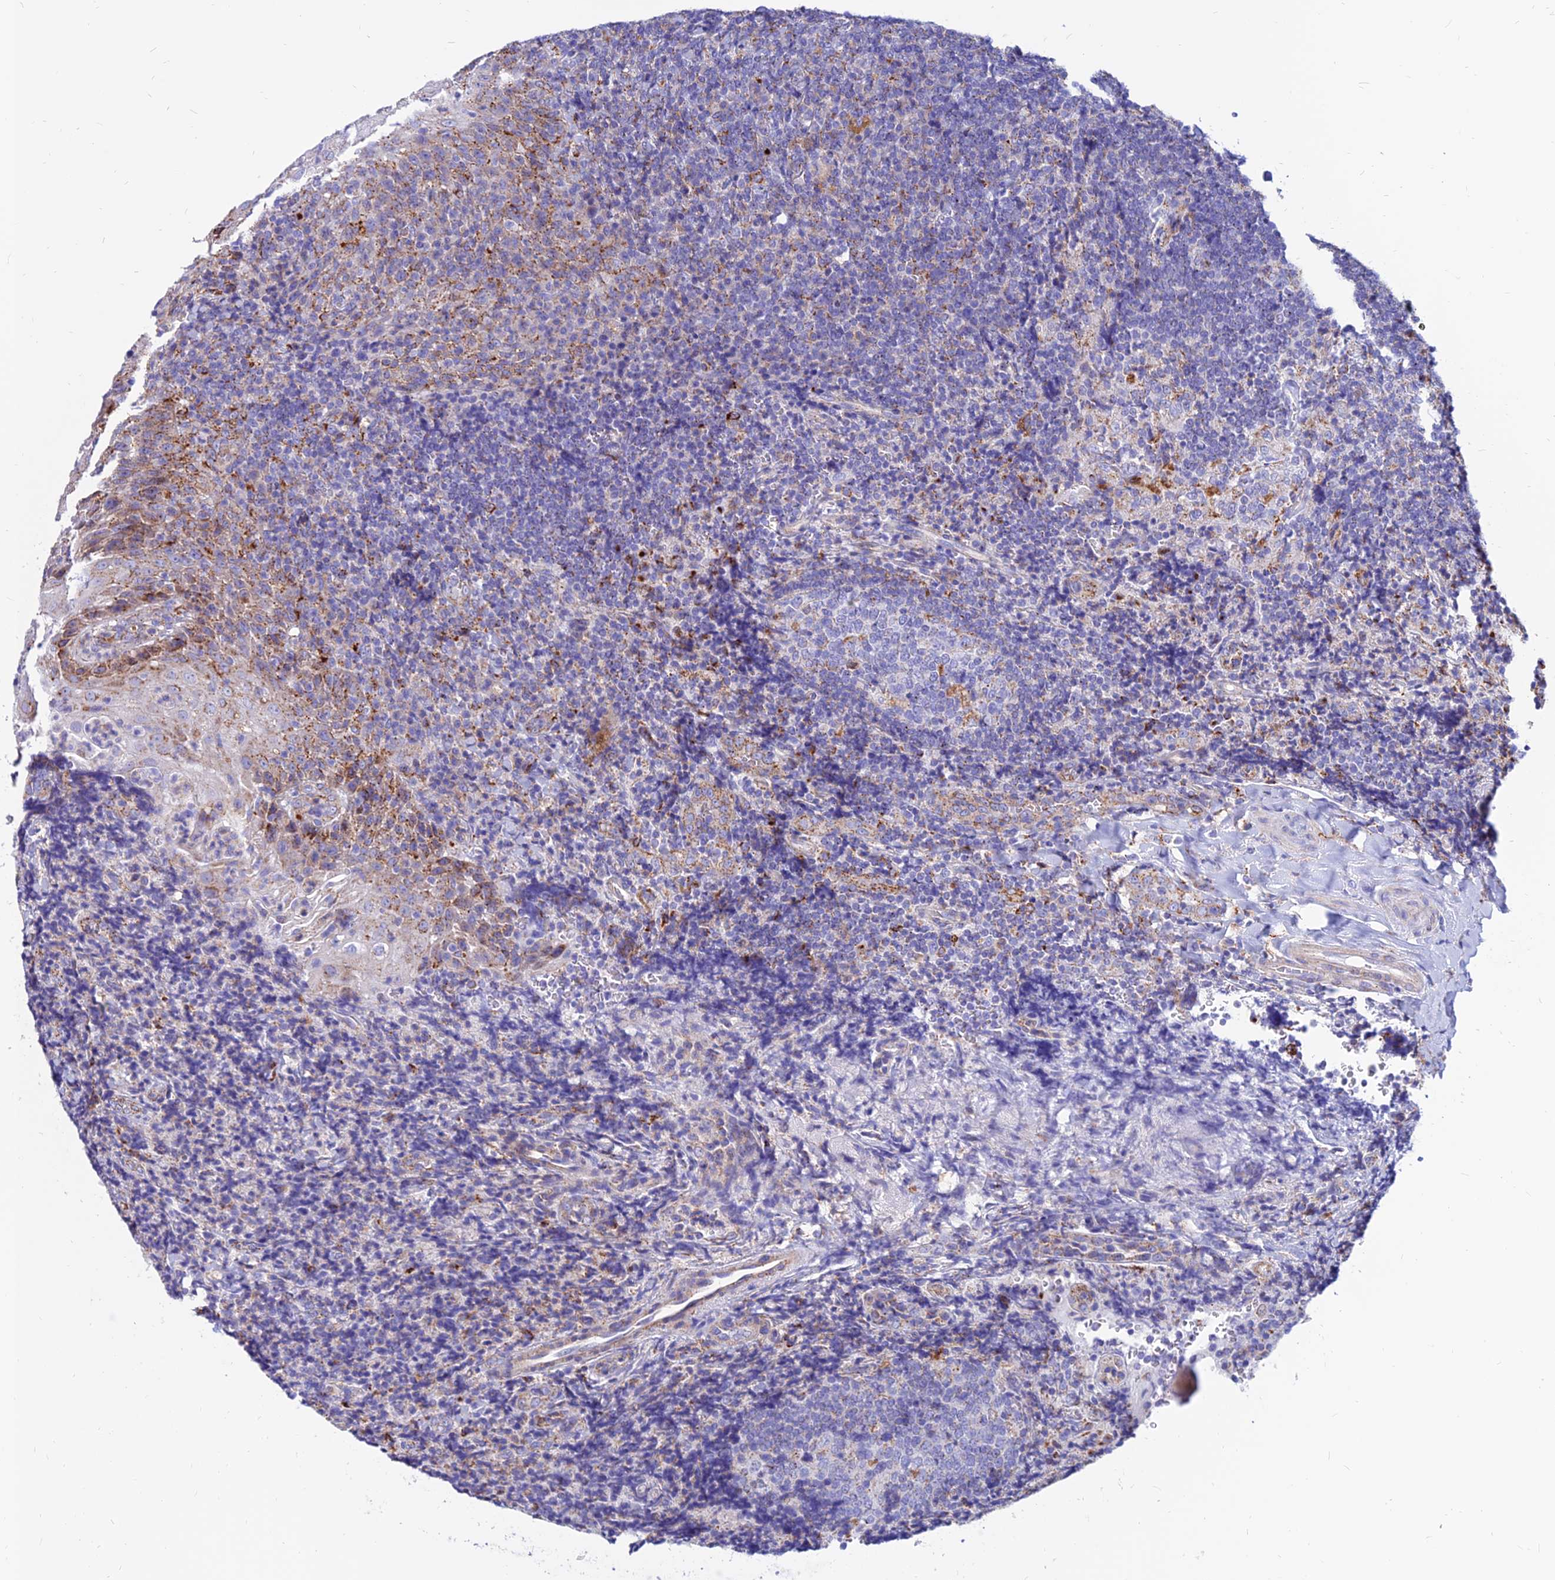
{"staining": {"intensity": "moderate", "quantity": "<25%", "location": "cytoplasmic/membranous"}, "tissue": "tonsil", "cell_type": "Germinal center cells", "image_type": "normal", "snomed": [{"axis": "morphology", "description": "Normal tissue, NOS"}, {"axis": "topography", "description": "Tonsil"}], "caption": "There is low levels of moderate cytoplasmic/membranous staining in germinal center cells of unremarkable tonsil, as demonstrated by immunohistochemical staining (brown color).", "gene": "SPNS1", "patient": {"sex": "male", "age": 37}}